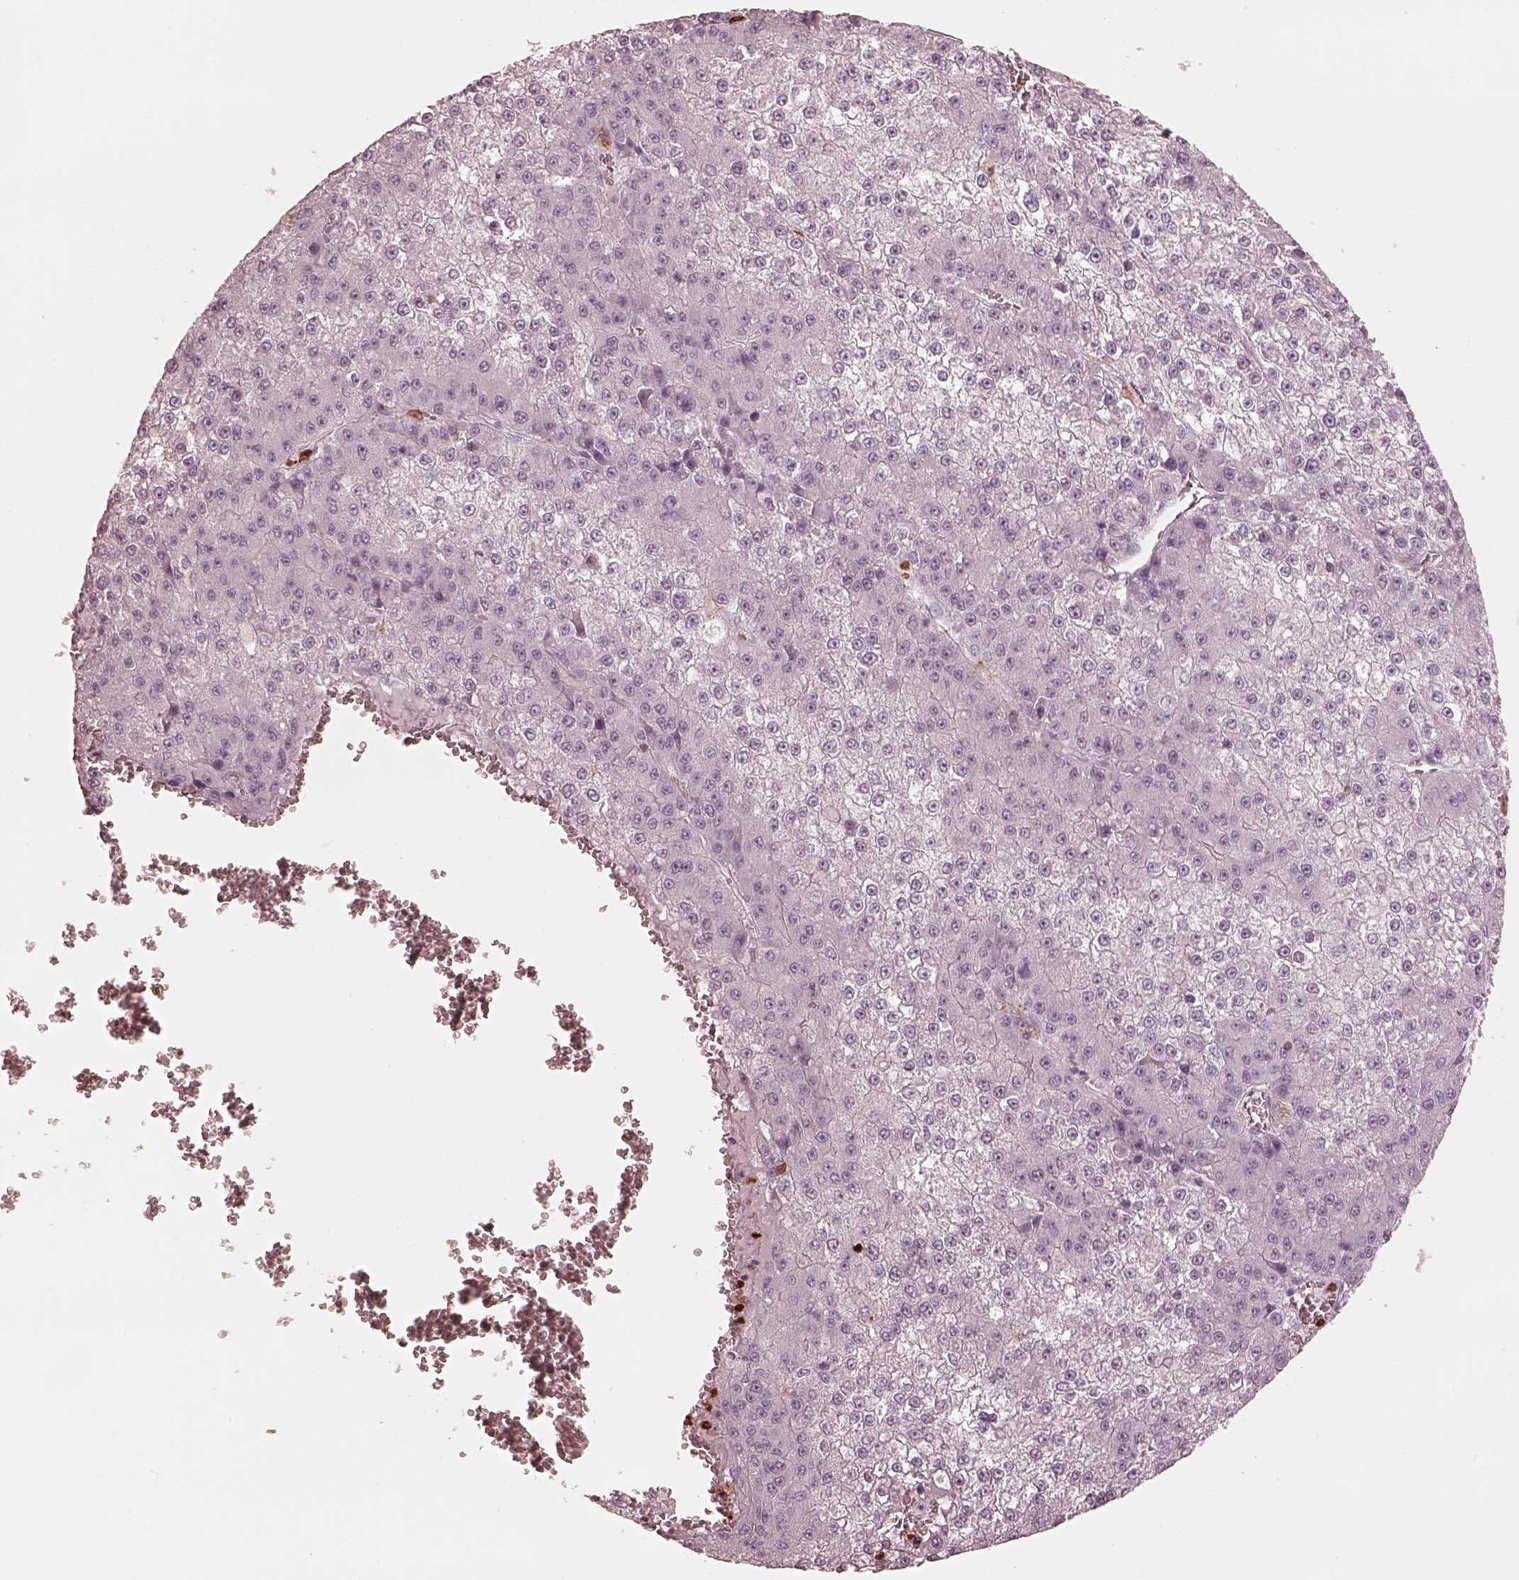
{"staining": {"intensity": "negative", "quantity": "none", "location": "none"}, "tissue": "liver cancer", "cell_type": "Tumor cells", "image_type": "cancer", "snomed": [{"axis": "morphology", "description": "Carcinoma, Hepatocellular, NOS"}, {"axis": "topography", "description": "Liver"}], "caption": "A high-resolution image shows IHC staining of liver cancer, which demonstrates no significant staining in tumor cells. The staining is performed using DAB brown chromogen with nuclei counter-stained in using hematoxylin.", "gene": "ALOX5", "patient": {"sex": "female", "age": 73}}